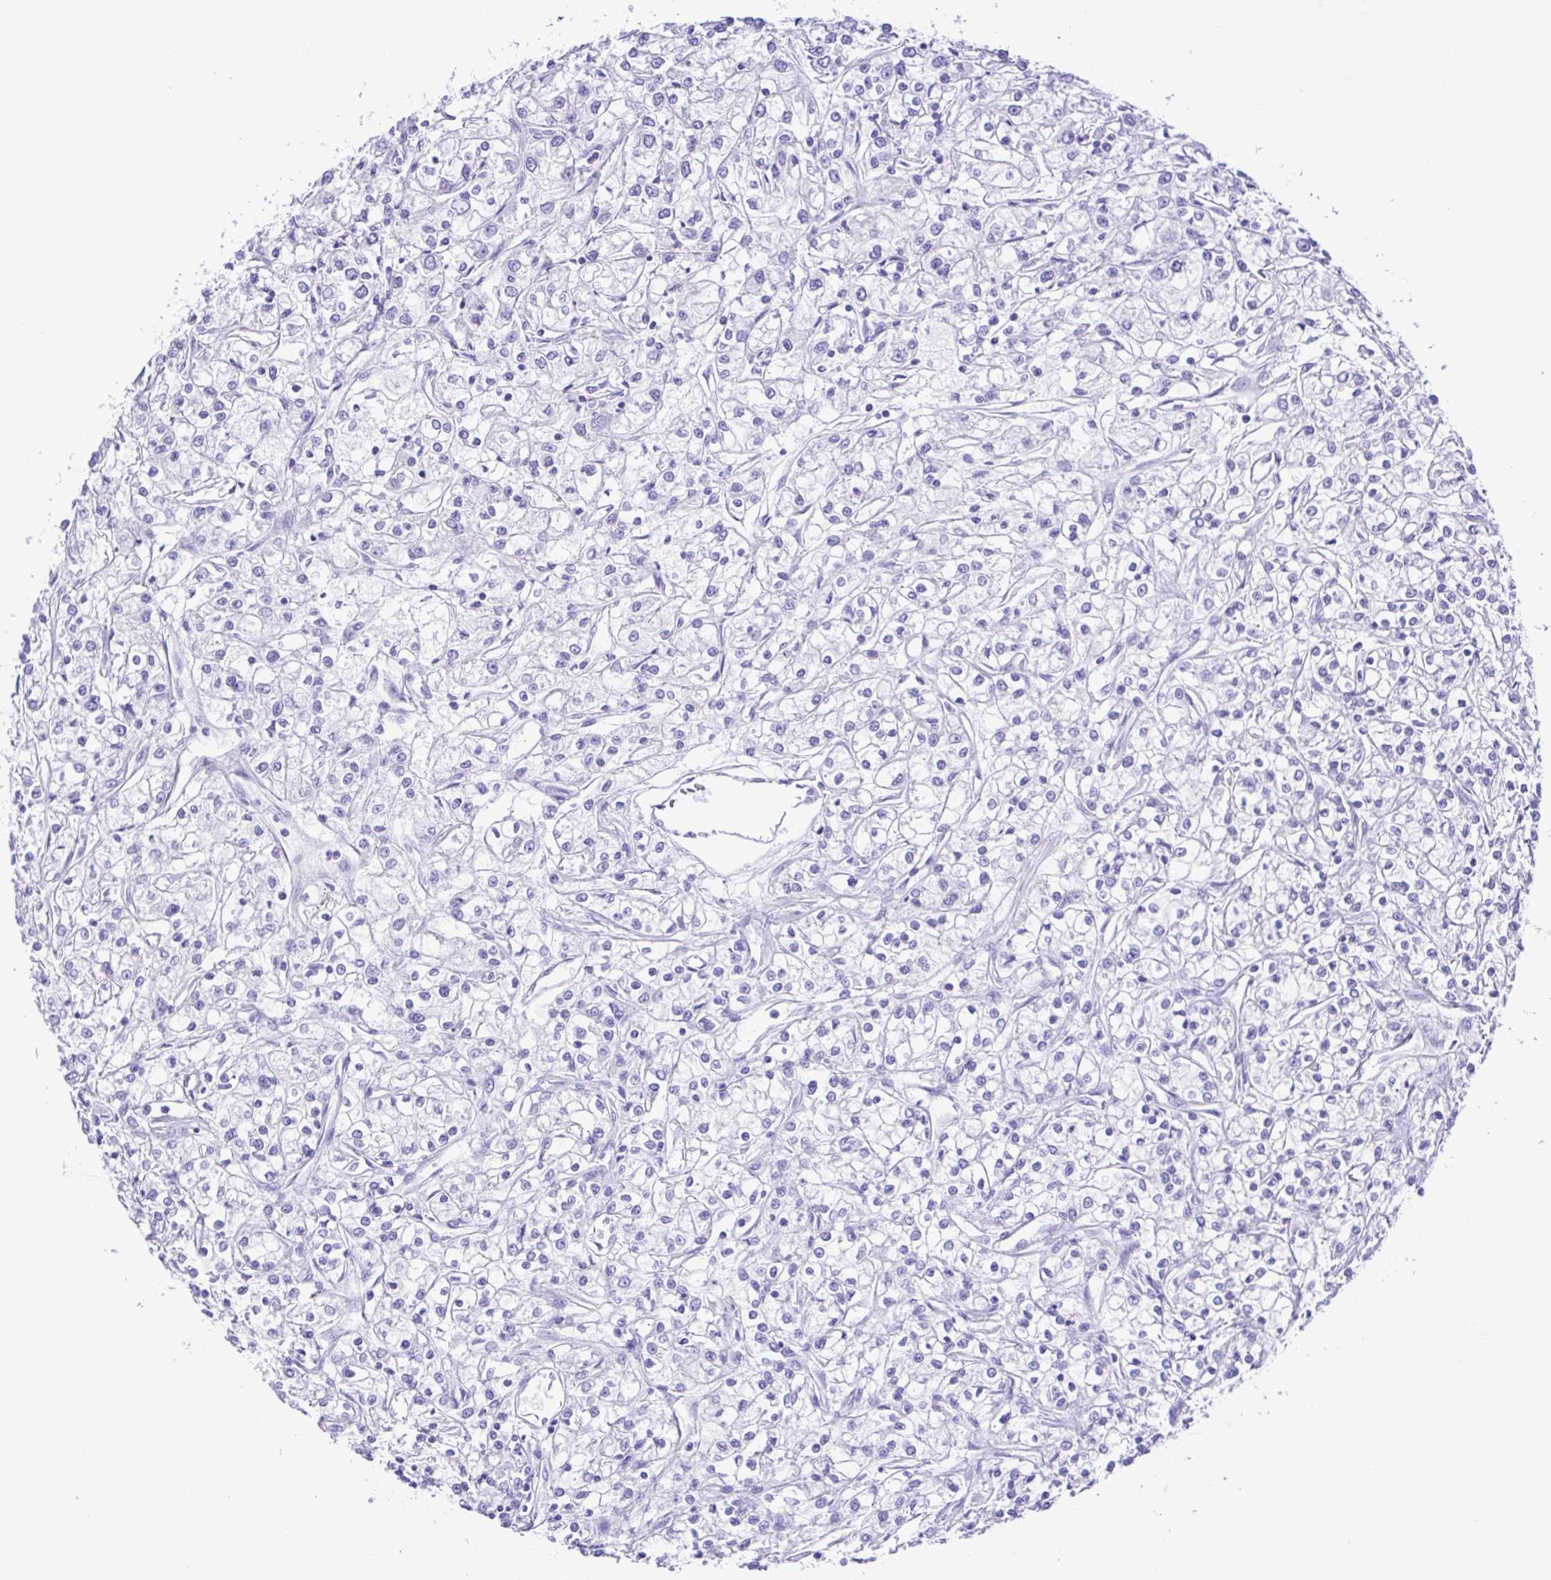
{"staining": {"intensity": "negative", "quantity": "none", "location": "none"}, "tissue": "renal cancer", "cell_type": "Tumor cells", "image_type": "cancer", "snomed": [{"axis": "morphology", "description": "Adenocarcinoma, NOS"}, {"axis": "topography", "description": "Kidney"}], "caption": "A histopathology image of human adenocarcinoma (renal) is negative for staining in tumor cells.", "gene": "ERP27", "patient": {"sex": "female", "age": 59}}